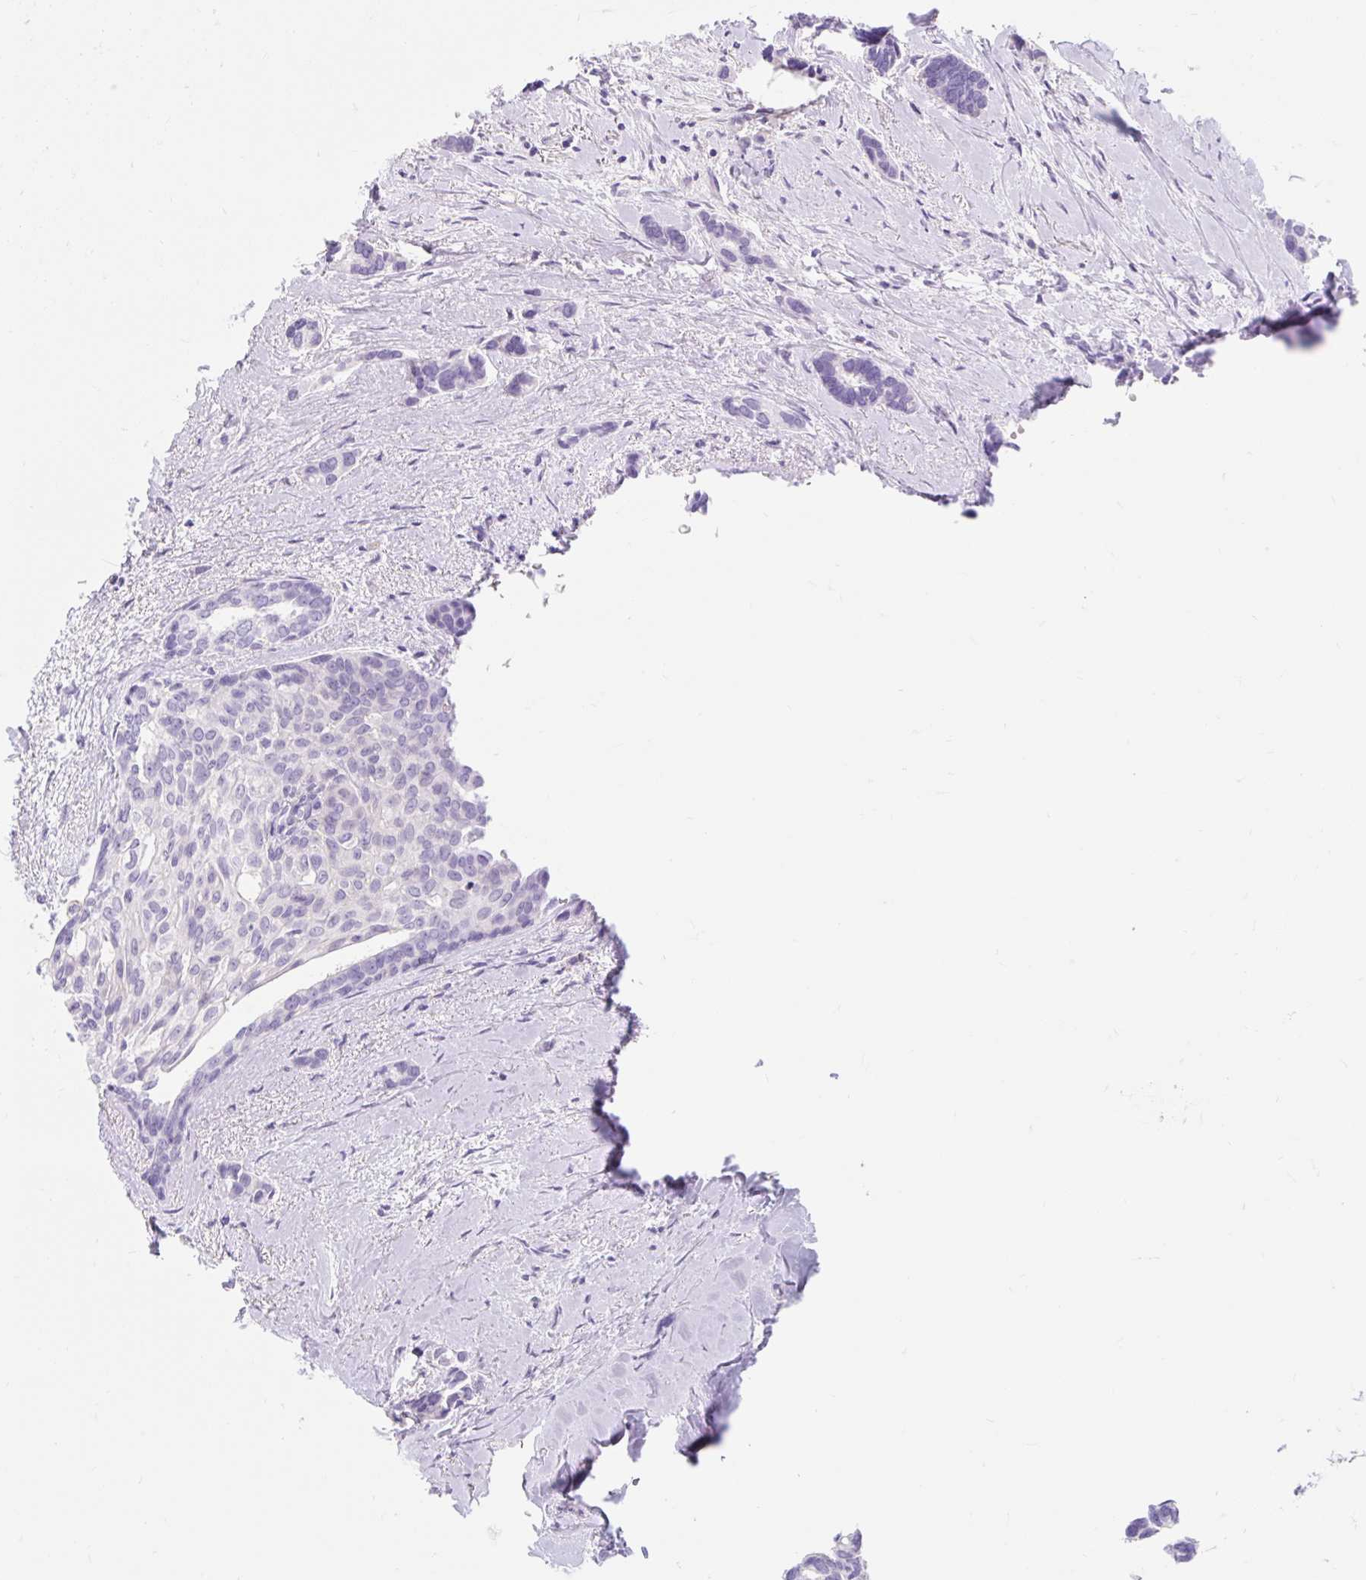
{"staining": {"intensity": "negative", "quantity": "none", "location": "none"}, "tissue": "breast cancer", "cell_type": "Tumor cells", "image_type": "cancer", "snomed": [{"axis": "morphology", "description": "Duct carcinoma"}, {"axis": "topography", "description": "Breast"}], "caption": "Image shows no protein positivity in tumor cells of breast cancer (invasive ductal carcinoma) tissue.", "gene": "SLC28A1", "patient": {"sex": "female", "age": 73}}